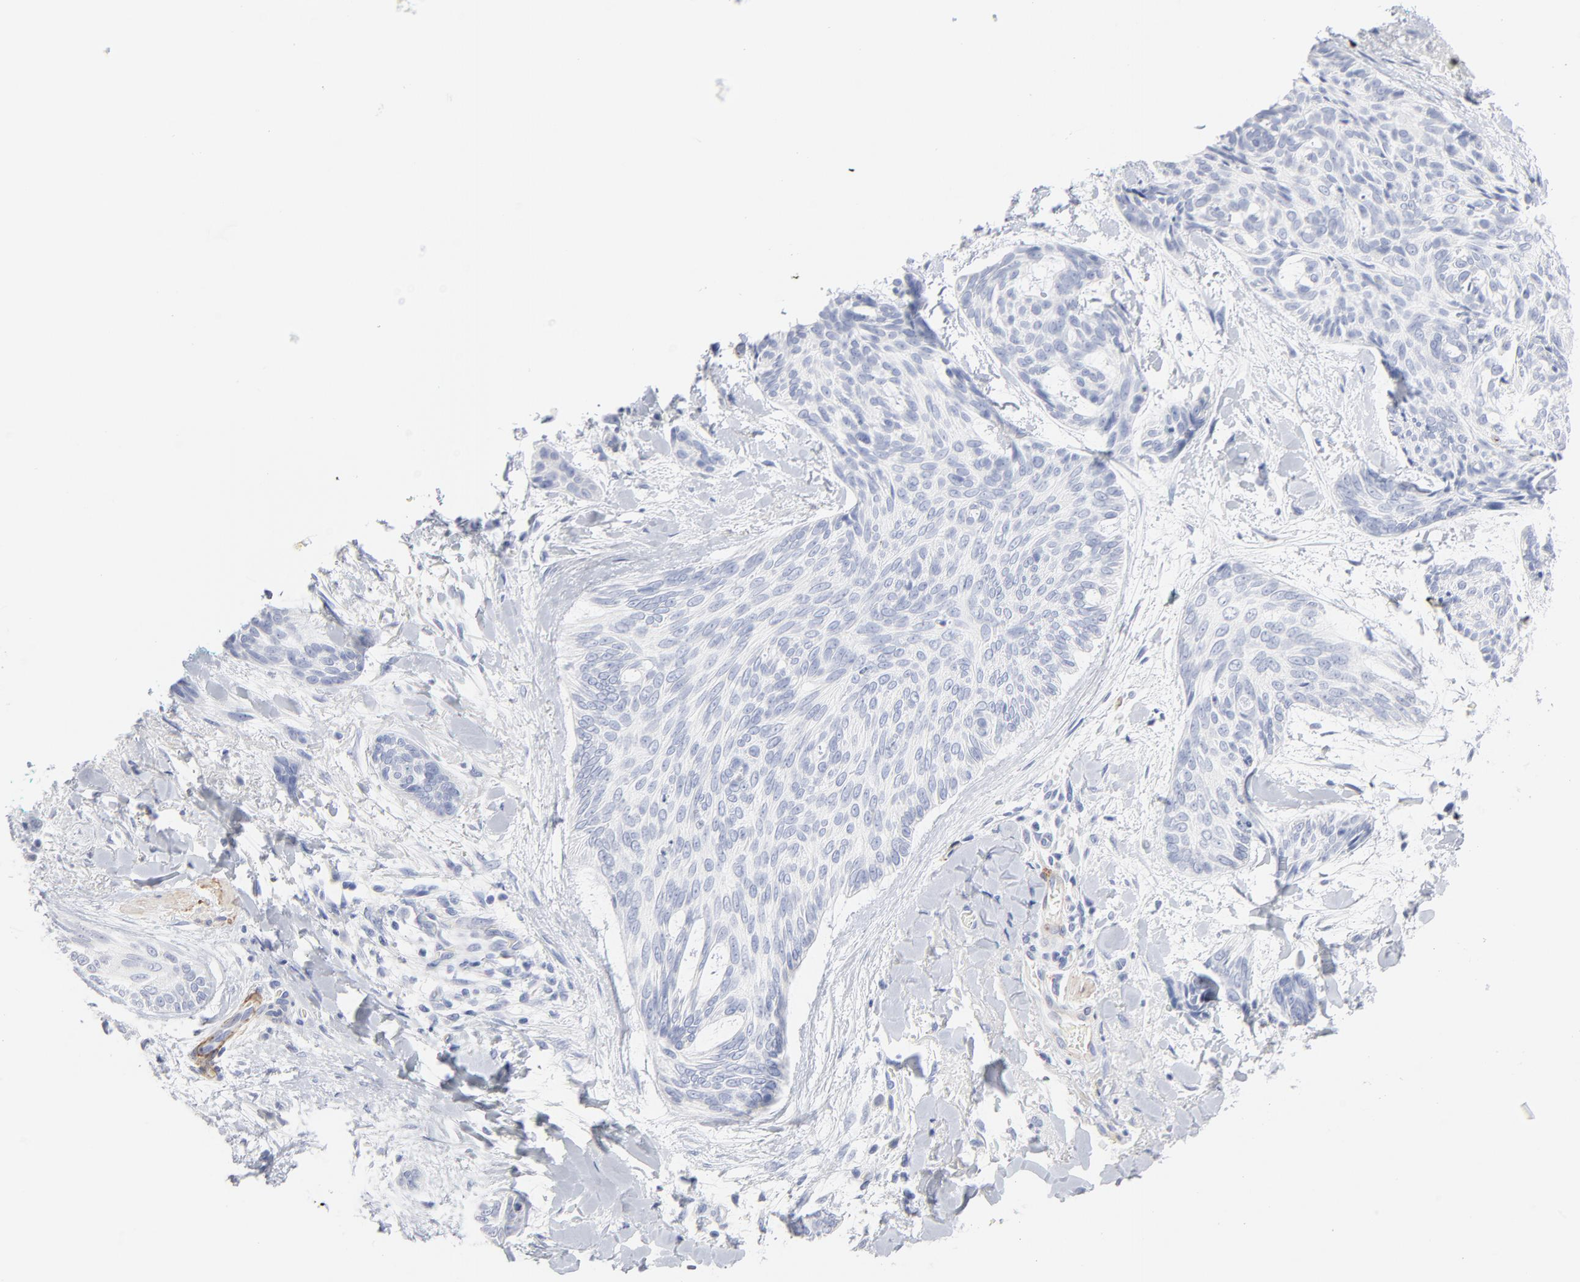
{"staining": {"intensity": "negative", "quantity": "none", "location": "none"}, "tissue": "skin cancer", "cell_type": "Tumor cells", "image_type": "cancer", "snomed": [{"axis": "morphology", "description": "Normal tissue, NOS"}, {"axis": "morphology", "description": "Basal cell carcinoma"}, {"axis": "topography", "description": "Skin"}], "caption": "A histopathology image of skin cancer stained for a protein reveals no brown staining in tumor cells. Nuclei are stained in blue.", "gene": "AGTR1", "patient": {"sex": "female", "age": 71}}